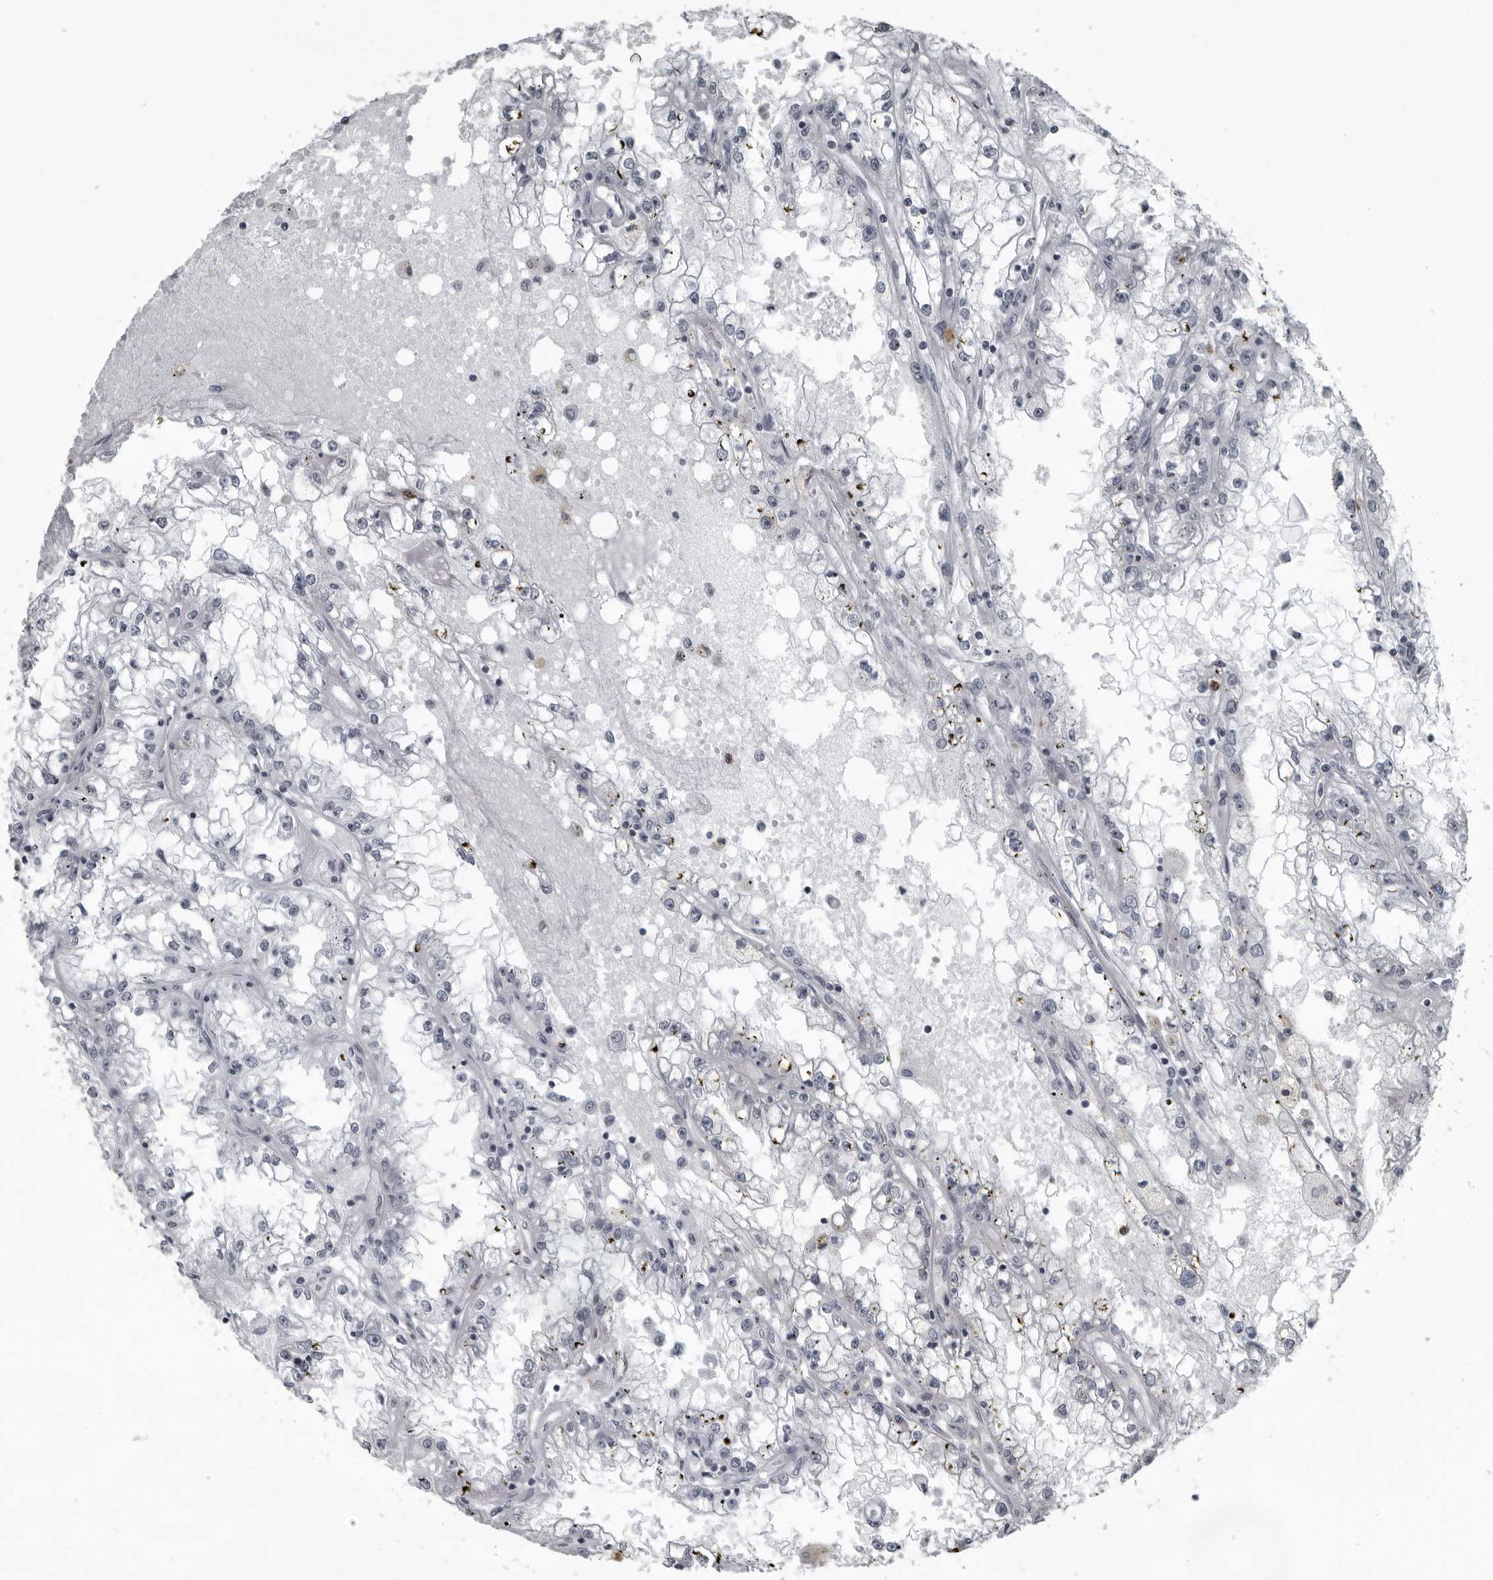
{"staining": {"intensity": "negative", "quantity": "none", "location": "none"}, "tissue": "renal cancer", "cell_type": "Tumor cells", "image_type": "cancer", "snomed": [{"axis": "morphology", "description": "Adenocarcinoma, NOS"}, {"axis": "topography", "description": "Kidney"}], "caption": "Renal cancer stained for a protein using IHC exhibits no staining tumor cells.", "gene": "RTCA", "patient": {"sex": "male", "age": 56}}